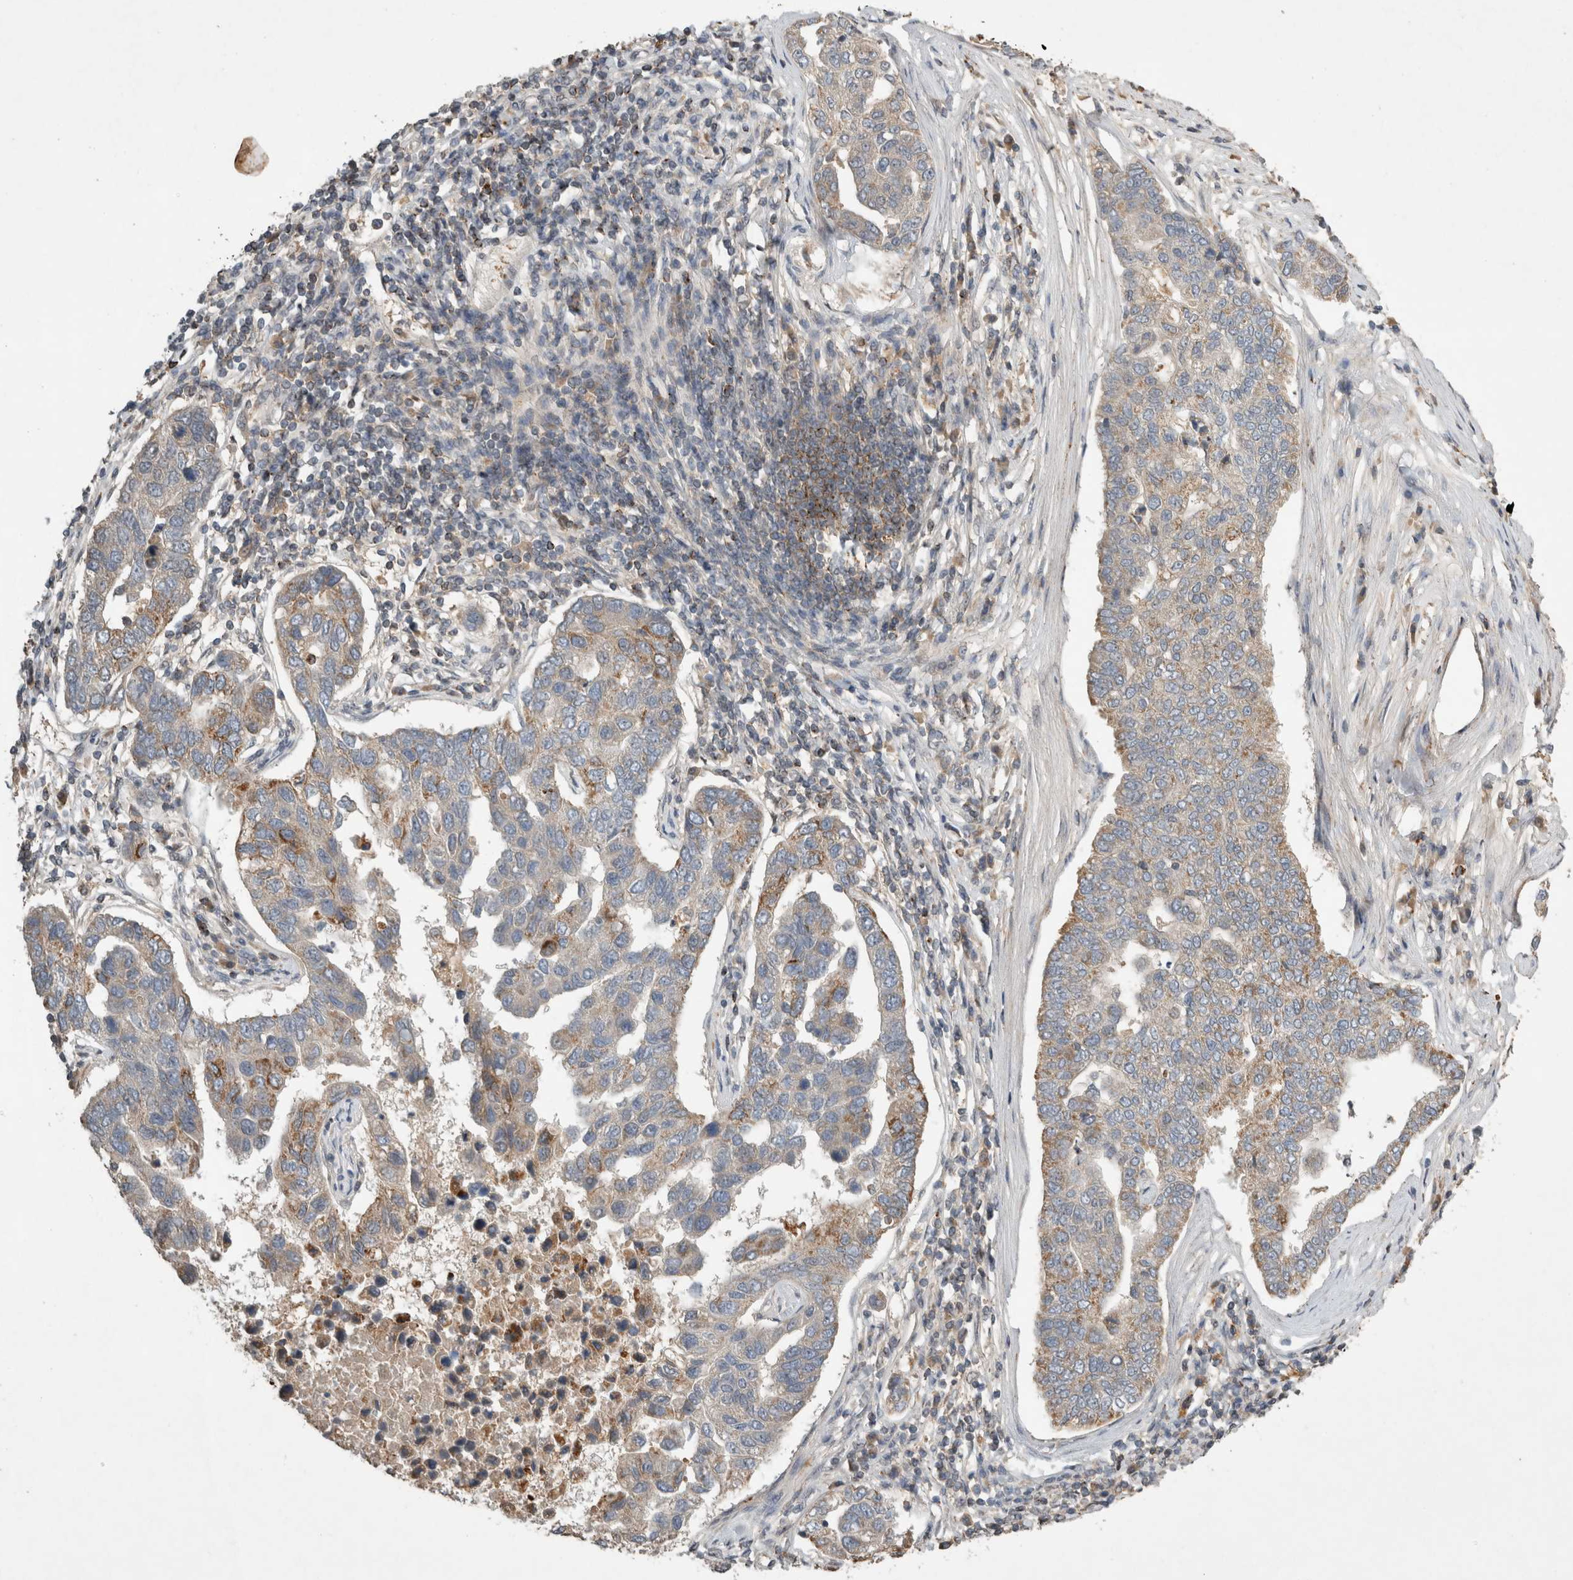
{"staining": {"intensity": "weak", "quantity": "25%-75%", "location": "cytoplasmic/membranous"}, "tissue": "pancreatic cancer", "cell_type": "Tumor cells", "image_type": "cancer", "snomed": [{"axis": "morphology", "description": "Adenocarcinoma, NOS"}, {"axis": "topography", "description": "Pancreas"}], "caption": "Pancreatic adenocarcinoma tissue displays weak cytoplasmic/membranous expression in approximately 25%-75% of tumor cells, visualized by immunohistochemistry.", "gene": "SERAC1", "patient": {"sex": "female", "age": 61}}